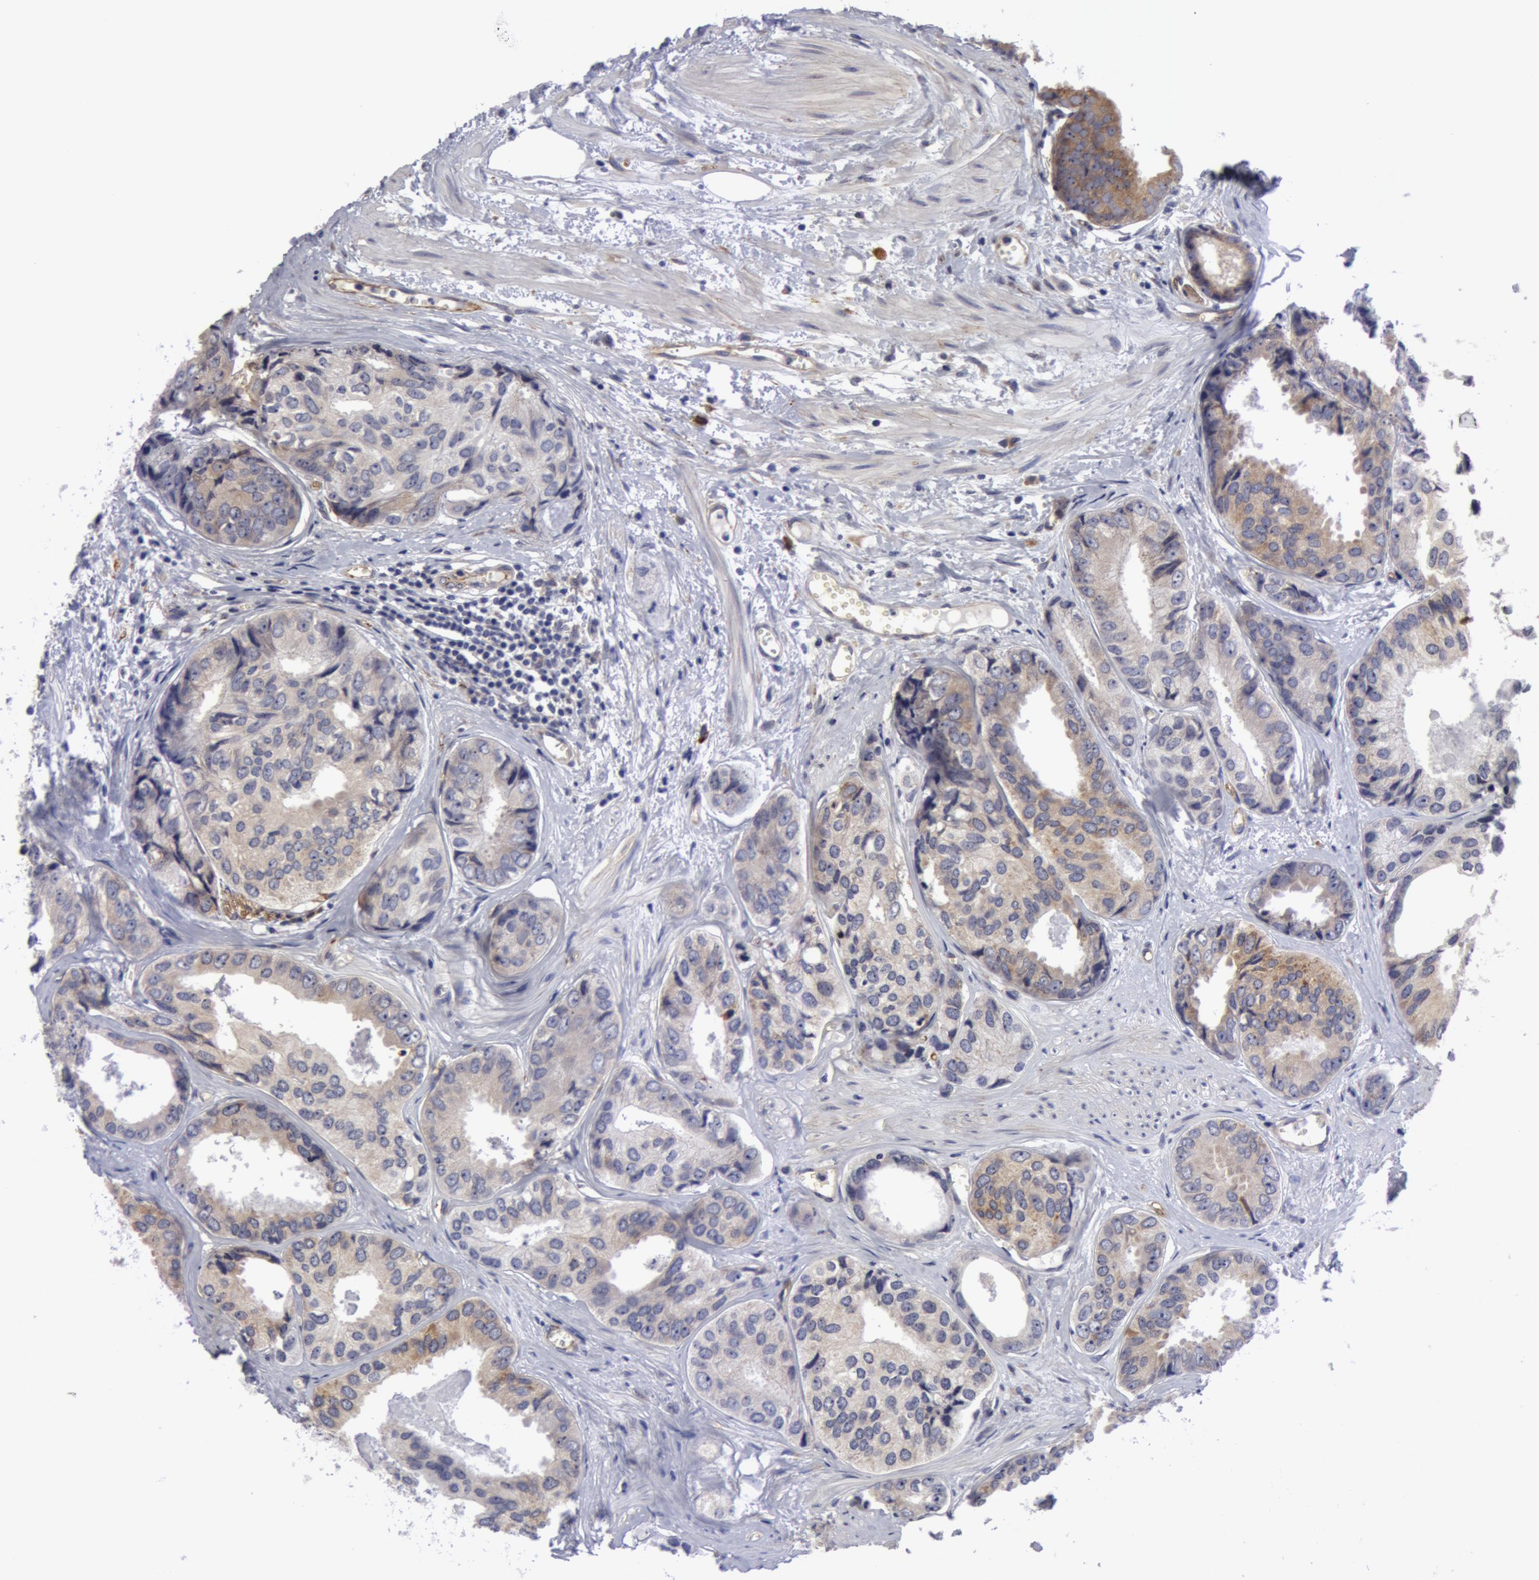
{"staining": {"intensity": "weak", "quantity": "25%-75%", "location": "cytoplasmic/membranous"}, "tissue": "prostate cancer", "cell_type": "Tumor cells", "image_type": "cancer", "snomed": [{"axis": "morphology", "description": "Adenocarcinoma, High grade"}, {"axis": "topography", "description": "Prostate"}], "caption": "Immunohistochemical staining of human prostate high-grade adenocarcinoma demonstrates weak cytoplasmic/membranous protein staining in approximately 25%-75% of tumor cells.", "gene": "IL23A", "patient": {"sex": "male", "age": 56}}